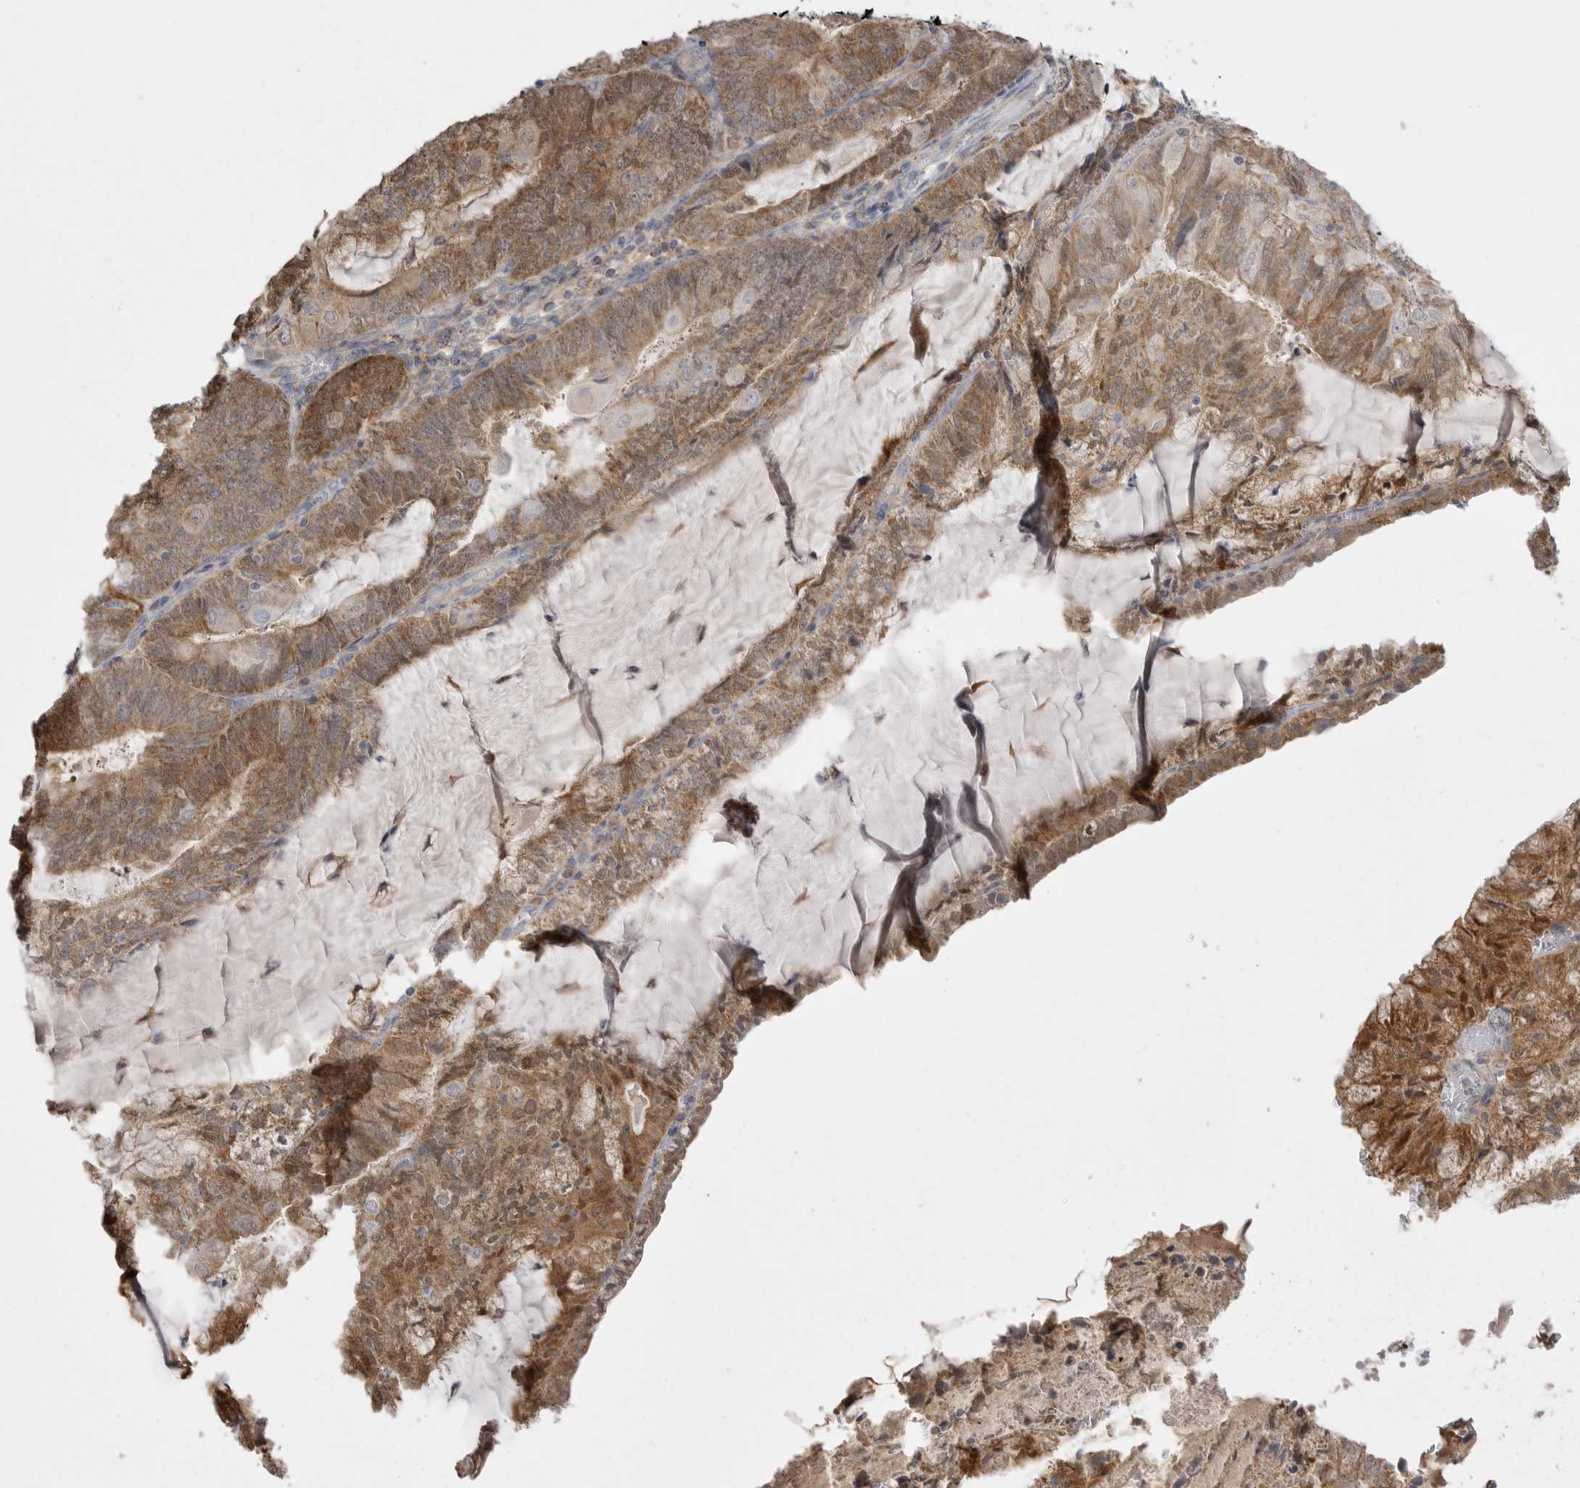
{"staining": {"intensity": "strong", "quantity": ">75%", "location": "cytoplasmic/membranous"}, "tissue": "endometrial cancer", "cell_type": "Tumor cells", "image_type": "cancer", "snomed": [{"axis": "morphology", "description": "Adenocarcinoma, NOS"}, {"axis": "topography", "description": "Endometrium"}], "caption": "A high amount of strong cytoplasmic/membranous expression is present in about >75% of tumor cells in endometrial adenocarcinoma tissue.", "gene": "KYAT3", "patient": {"sex": "female", "age": 81}}